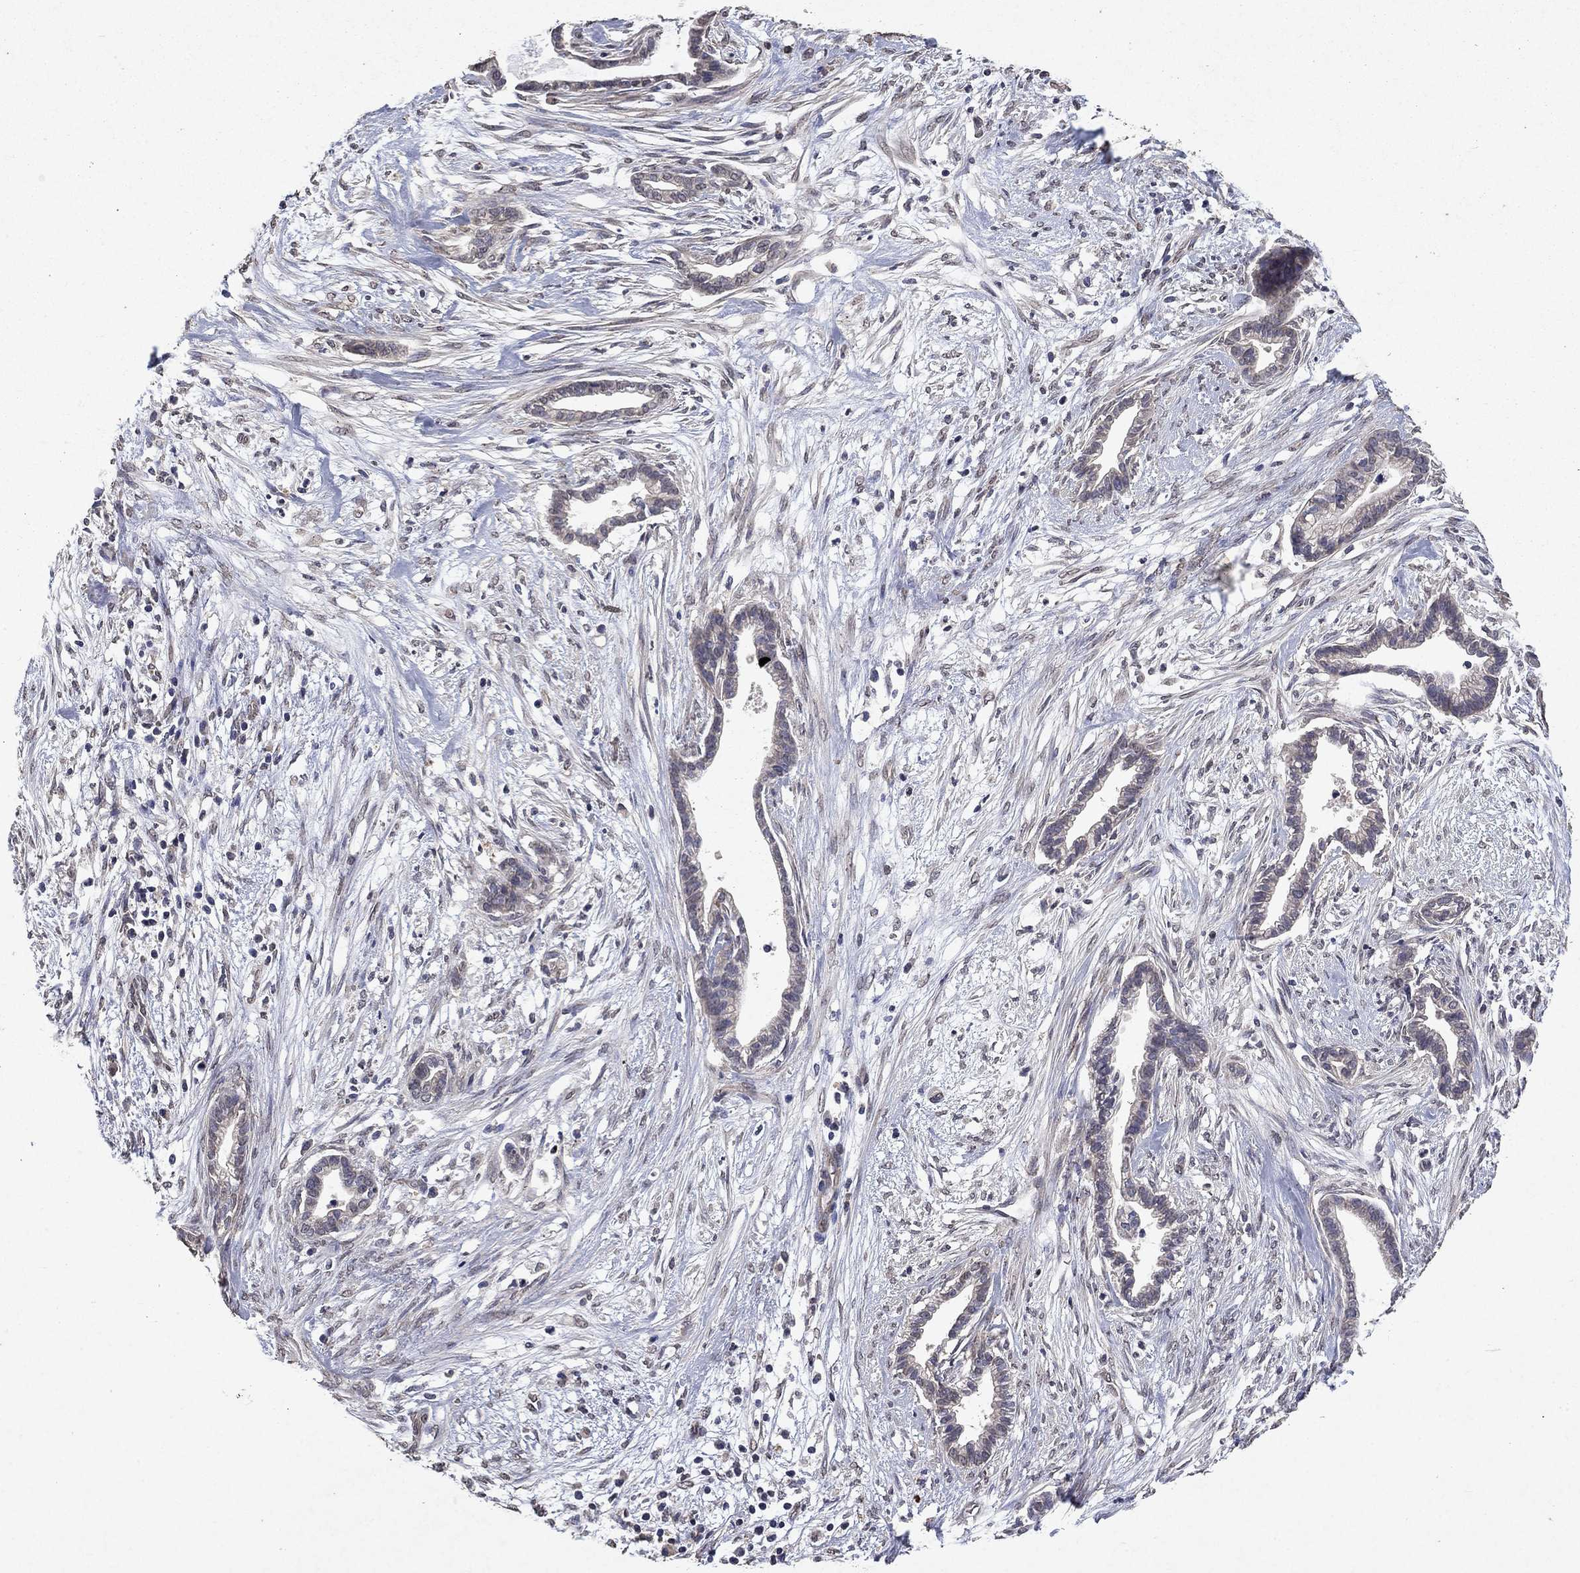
{"staining": {"intensity": "negative", "quantity": "none", "location": "none"}, "tissue": "cervical cancer", "cell_type": "Tumor cells", "image_type": "cancer", "snomed": [{"axis": "morphology", "description": "Adenocarcinoma, NOS"}, {"axis": "topography", "description": "Cervix"}], "caption": "High power microscopy photomicrograph of an immunohistochemistry (IHC) image of cervical cancer, revealing no significant staining in tumor cells.", "gene": "TTC38", "patient": {"sex": "female", "age": 62}}